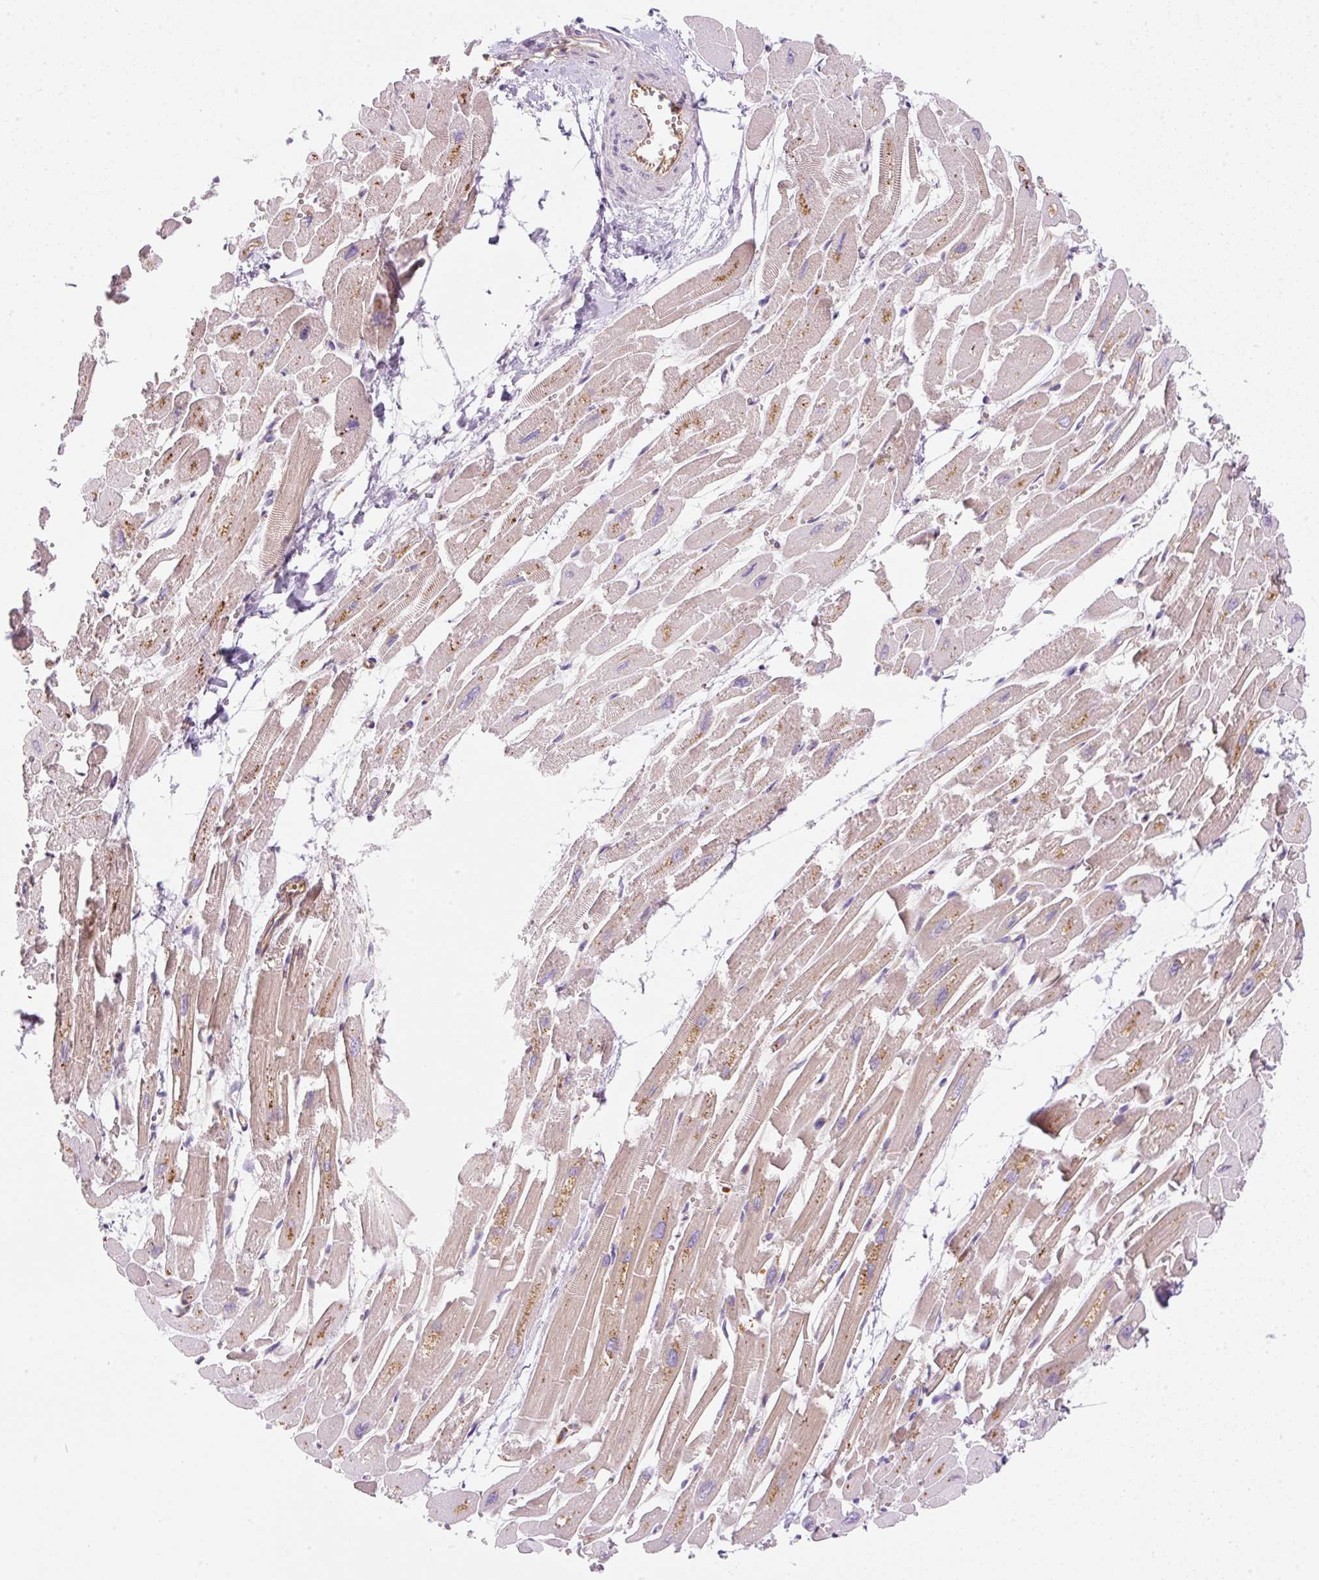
{"staining": {"intensity": "weak", "quantity": ">75%", "location": "cytoplasmic/membranous"}, "tissue": "heart muscle", "cell_type": "Cardiomyocytes", "image_type": "normal", "snomed": [{"axis": "morphology", "description": "Normal tissue, NOS"}, {"axis": "topography", "description": "Heart"}], "caption": "Heart muscle stained with immunohistochemistry (IHC) displays weak cytoplasmic/membranous positivity in about >75% of cardiomyocytes. Immunohistochemistry stains the protein of interest in brown and the nuclei are stained blue.", "gene": "OMA1", "patient": {"sex": "male", "age": 54}}